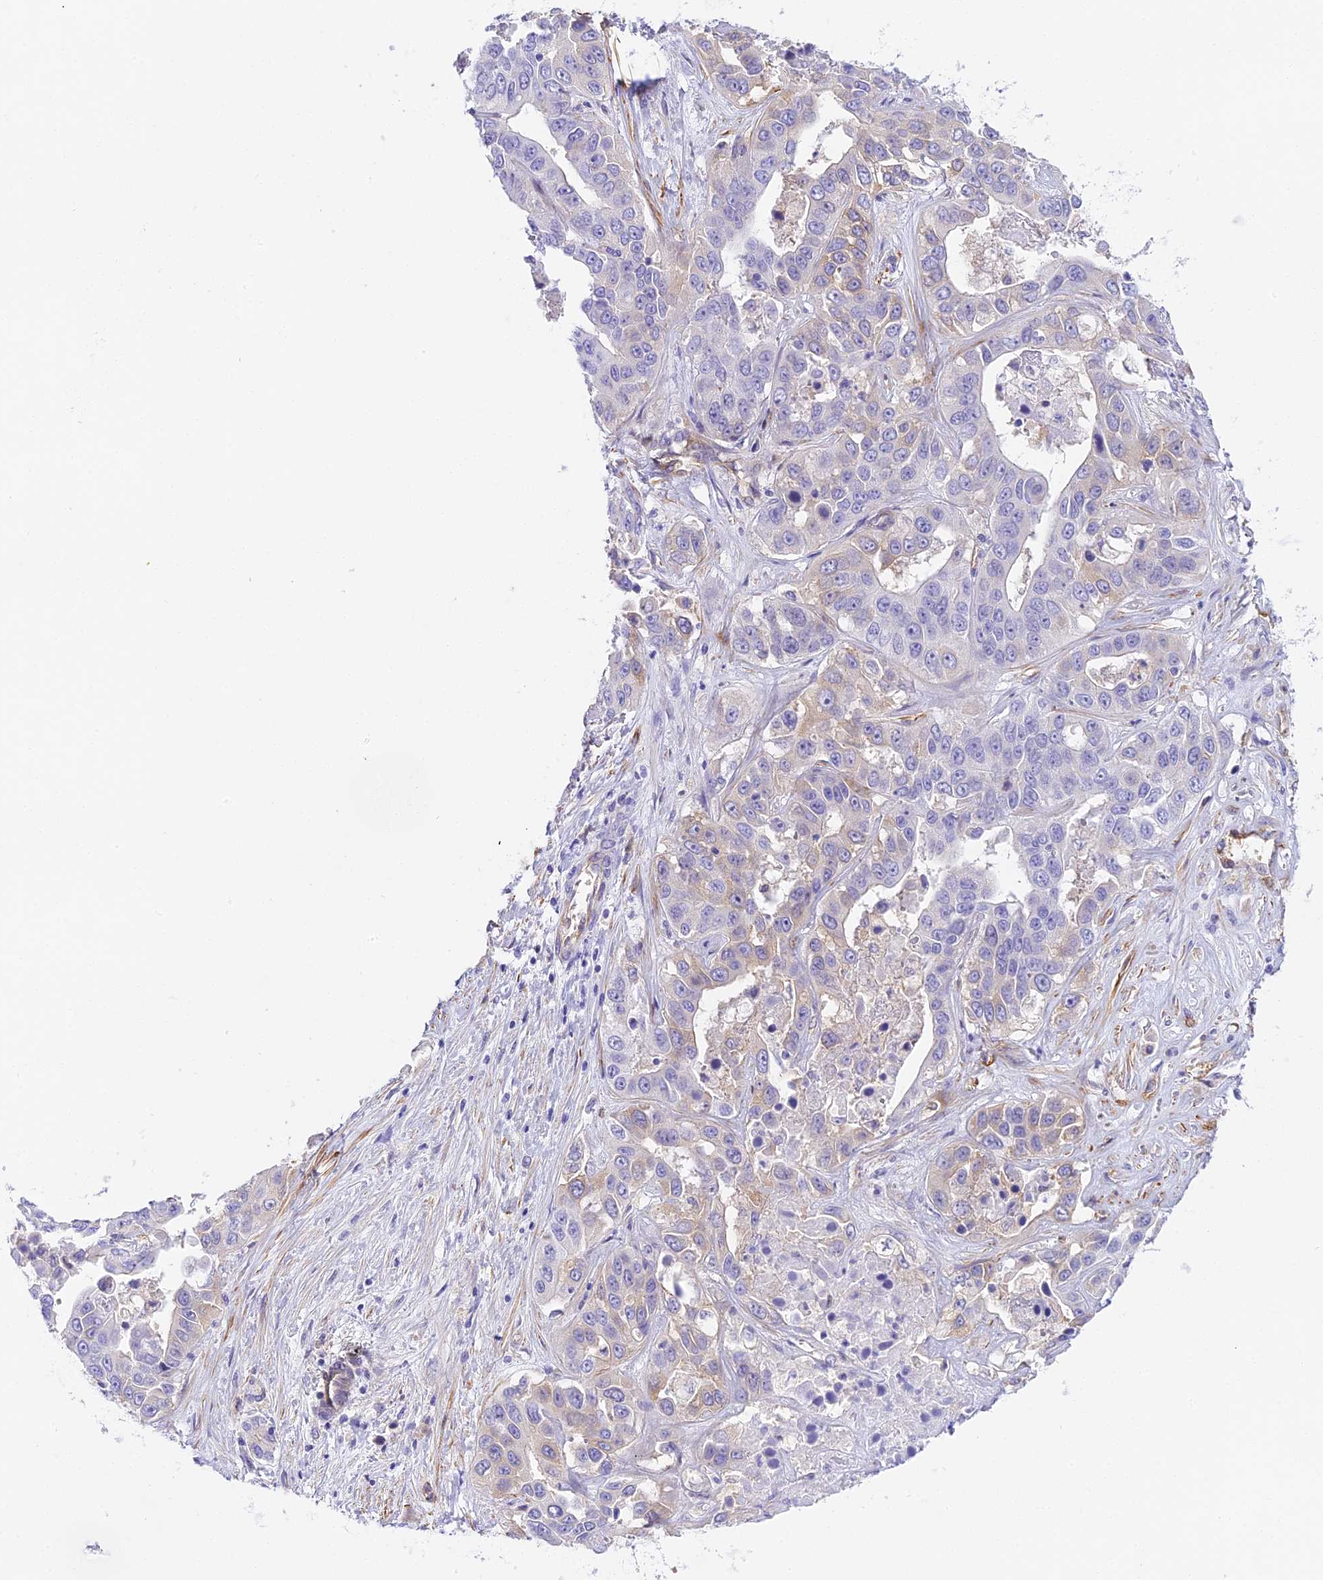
{"staining": {"intensity": "weak", "quantity": "<25%", "location": "cytoplasmic/membranous"}, "tissue": "liver cancer", "cell_type": "Tumor cells", "image_type": "cancer", "snomed": [{"axis": "morphology", "description": "Cholangiocarcinoma"}, {"axis": "topography", "description": "Liver"}], "caption": "This image is of liver cholangiocarcinoma stained with immunohistochemistry (IHC) to label a protein in brown with the nuclei are counter-stained blue. There is no staining in tumor cells. The staining was performed using DAB (3,3'-diaminobenzidine) to visualize the protein expression in brown, while the nuclei were stained in blue with hematoxylin (Magnification: 20x).", "gene": "HOMER3", "patient": {"sex": "female", "age": 52}}